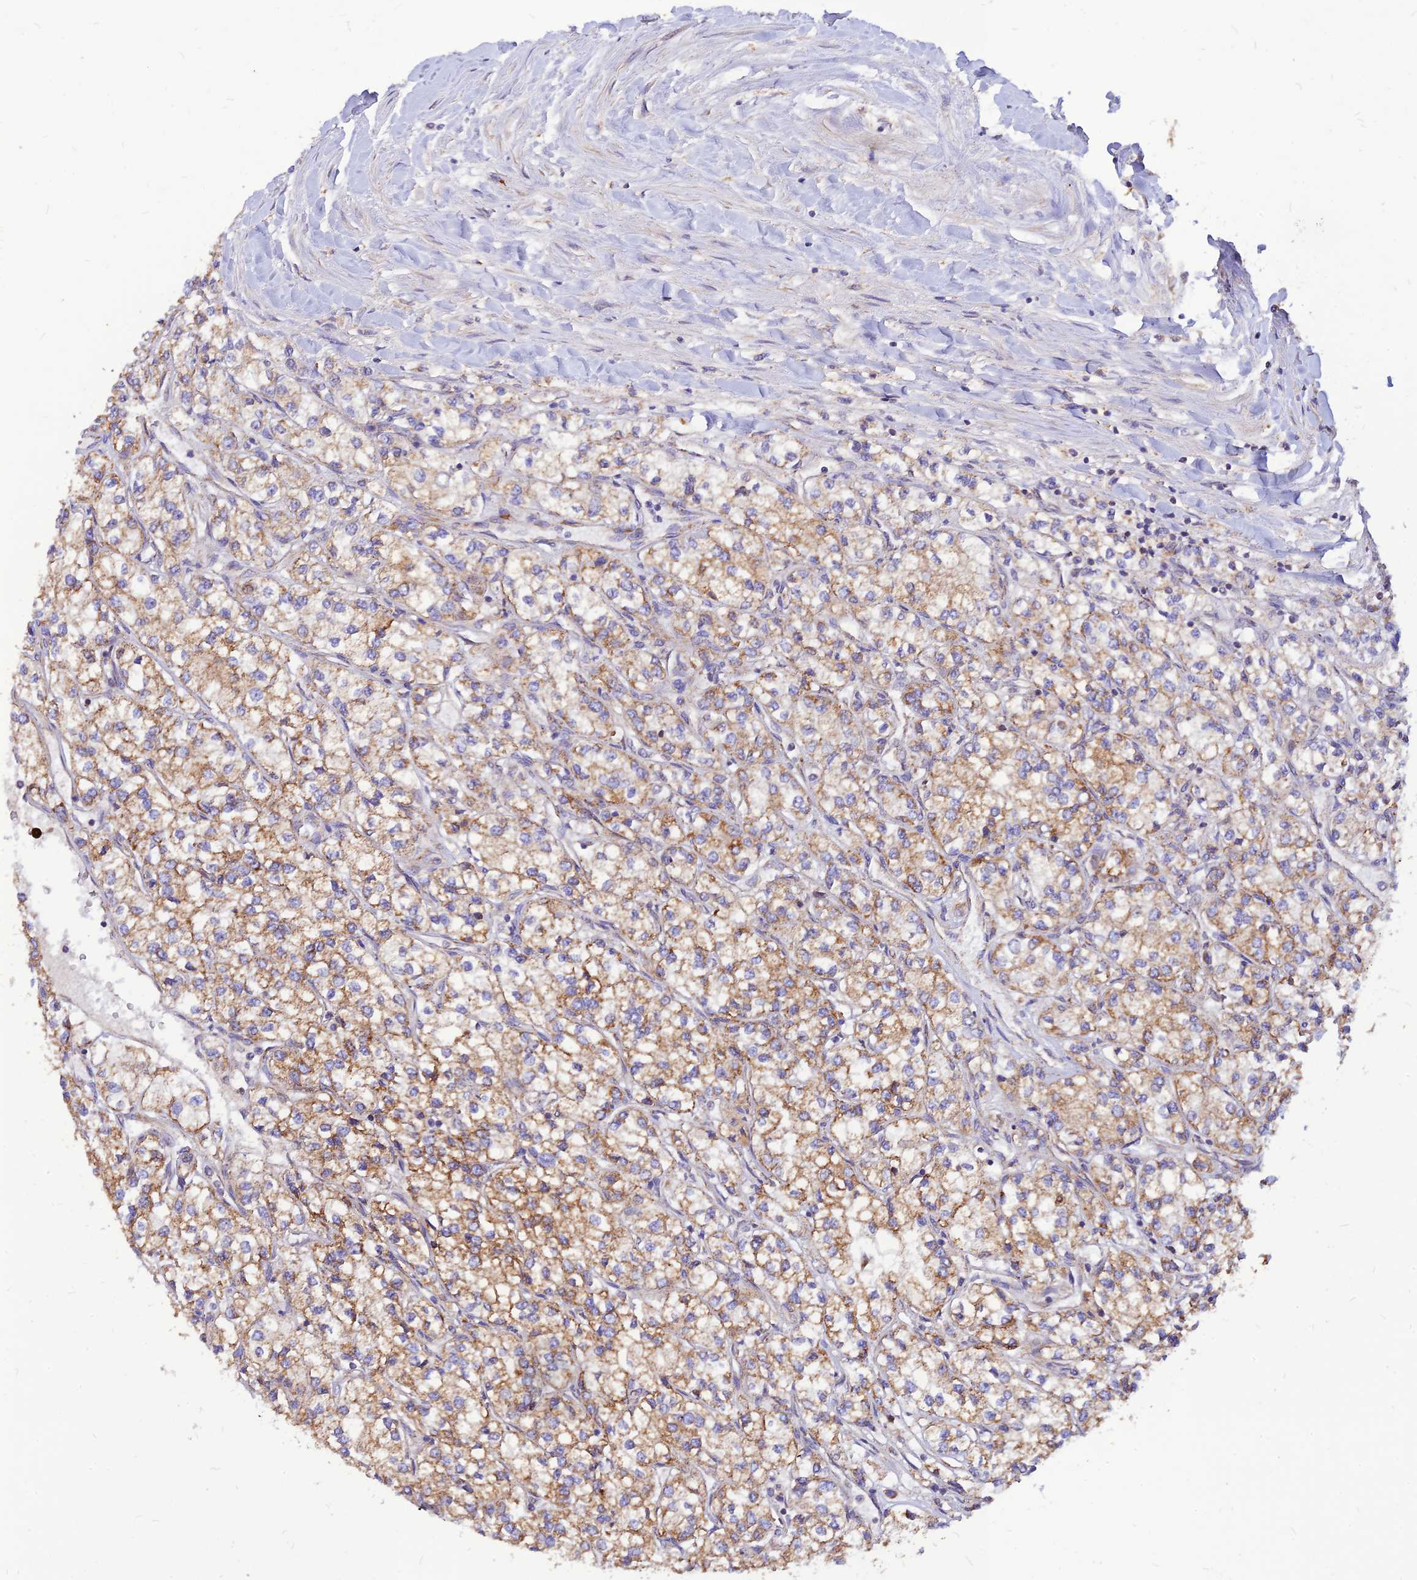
{"staining": {"intensity": "moderate", "quantity": "25%-75%", "location": "cytoplasmic/membranous"}, "tissue": "renal cancer", "cell_type": "Tumor cells", "image_type": "cancer", "snomed": [{"axis": "morphology", "description": "Adenocarcinoma, NOS"}, {"axis": "topography", "description": "Kidney"}], "caption": "Immunohistochemical staining of human adenocarcinoma (renal) displays moderate cytoplasmic/membranous protein positivity in about 25%-75% of tumor cells.", "gene": "ECI1", "patient": {"sex": "male", "age": 80}}